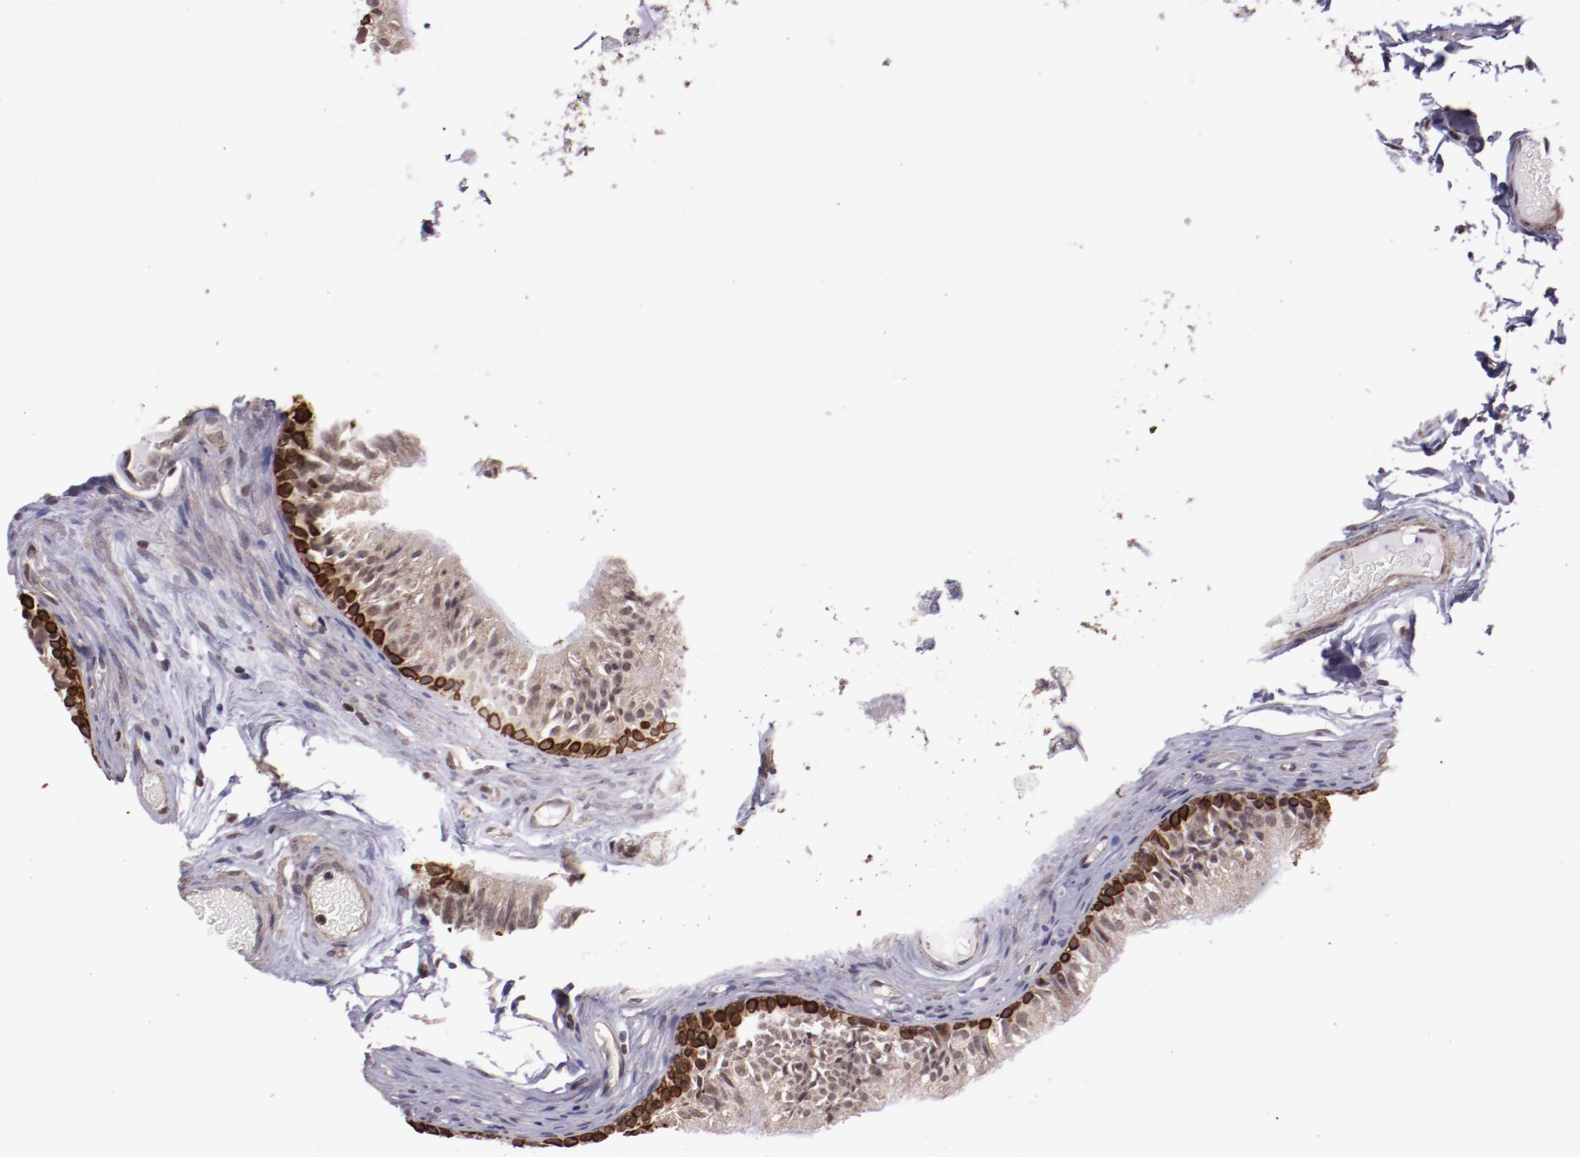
{"staining": {"intensity": "strong", "quantity": "<25%", "location": "cytoplasmic/membranous"}, "tissue": "epididymis", "cell_type": "Glandular cells", "image_type": "normal", "snomed": [{"axis": "morphology", "description": "Normal tissue, NOS"}, {"axis": "topography", "description": "Testis"}, {"axis": "topography", "description": "Epididymis"}], "caption": "Strong cytoplasmic/membranous positivity is present in about <25% of glandular cells in normal epididymis.", "gene": "ELF1", "patient": {"sex": "male", "age": 36}}